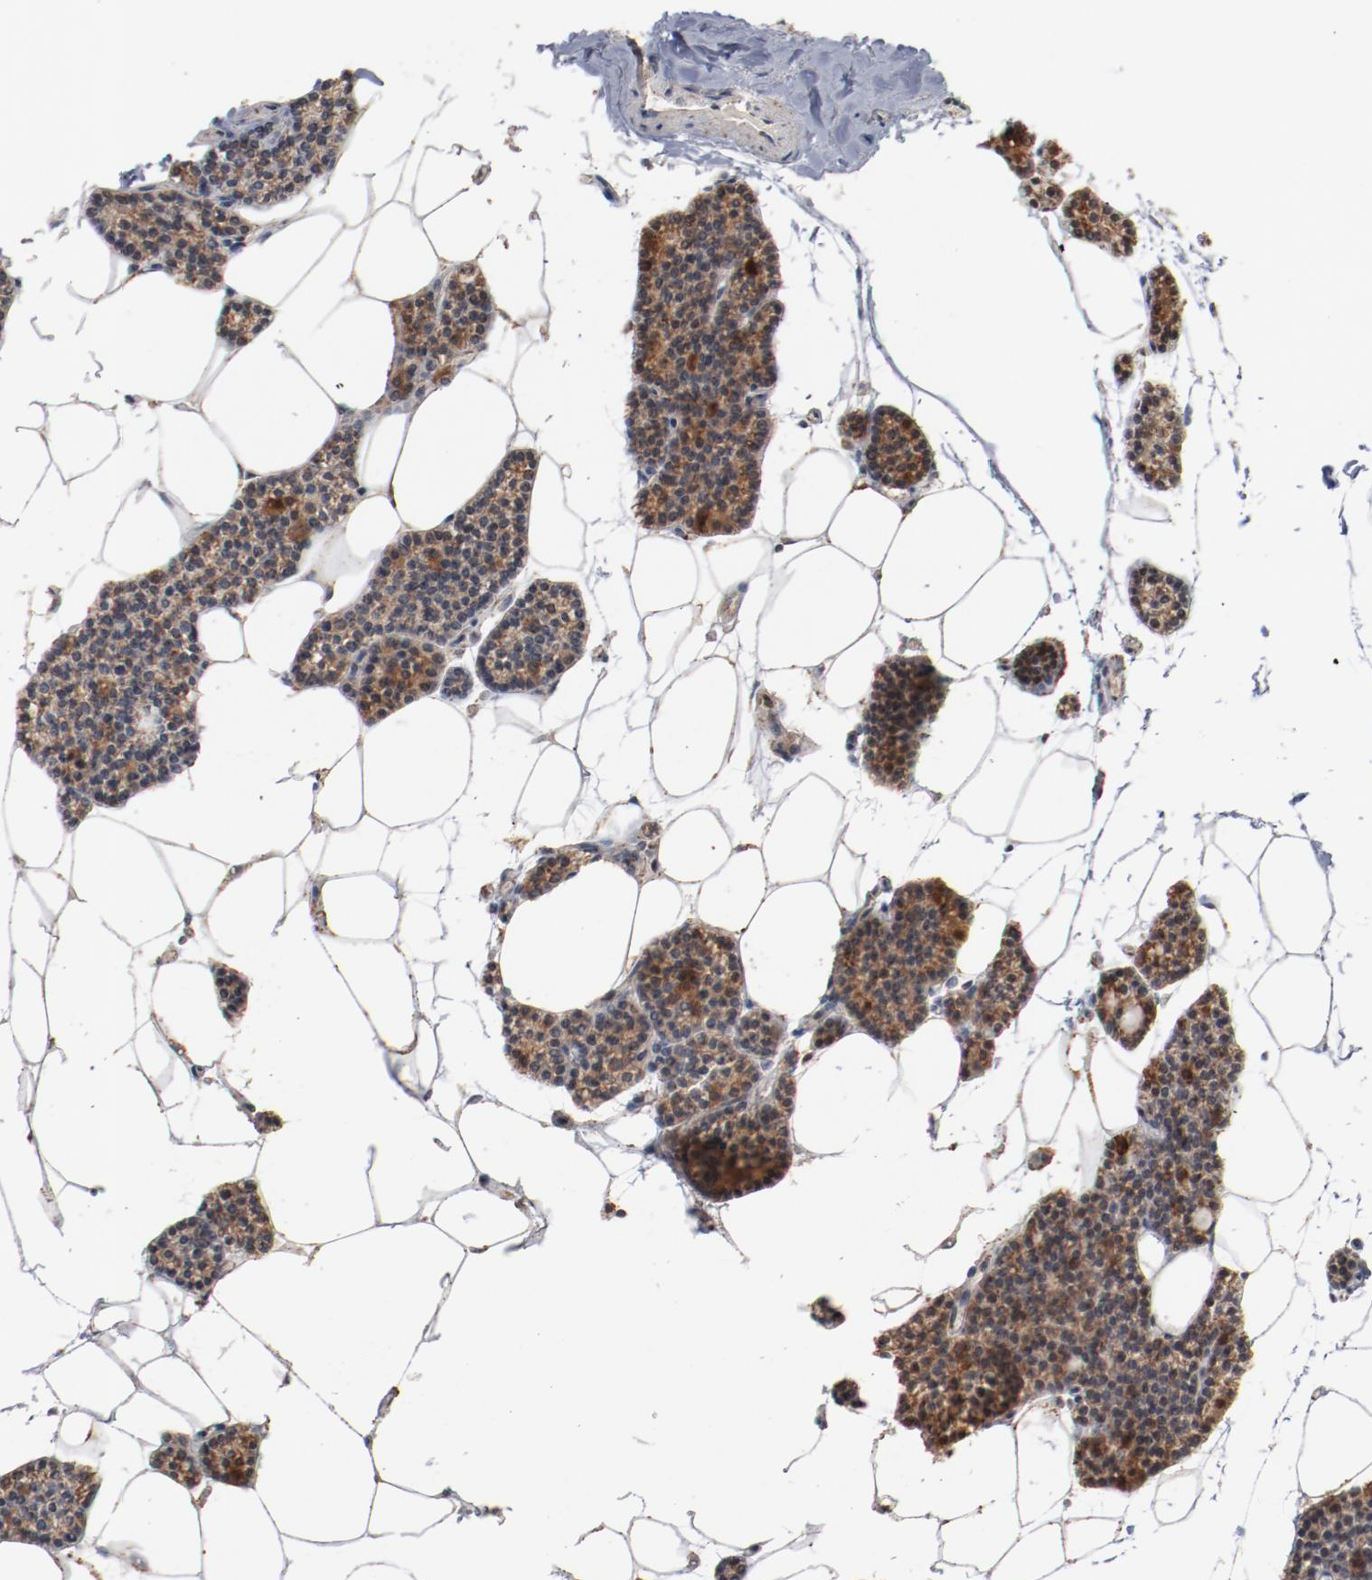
{"staining": {"intensity": "moderate", "quantity": "25%-75%", "location": "cytoplasmic/membranous"}, "tissue": "parathyroid gland", "cell_type": "Glandular cells", "image_type": "normal", "snomed": [{"axis": "morphology", "description": "Normal tissue, NOS"}, {"axis": "topography", "description": "Parathyroid gland"}], "caption": "Immunohistochemical staining of normal human parathyroid gland exhibits 25%-75% levels of moderate cytoplasmic/membranous protein staining in approximately 25%-75% of glandular cells. The staining is performed using DAB (3,3'-diaminobenzidine) brown chromogen to label protein expression. The nuclei are counter-stained blue using hematoxylin.", "gene": "ERICH1", "patient": {"sex": "female", "age": 66}}